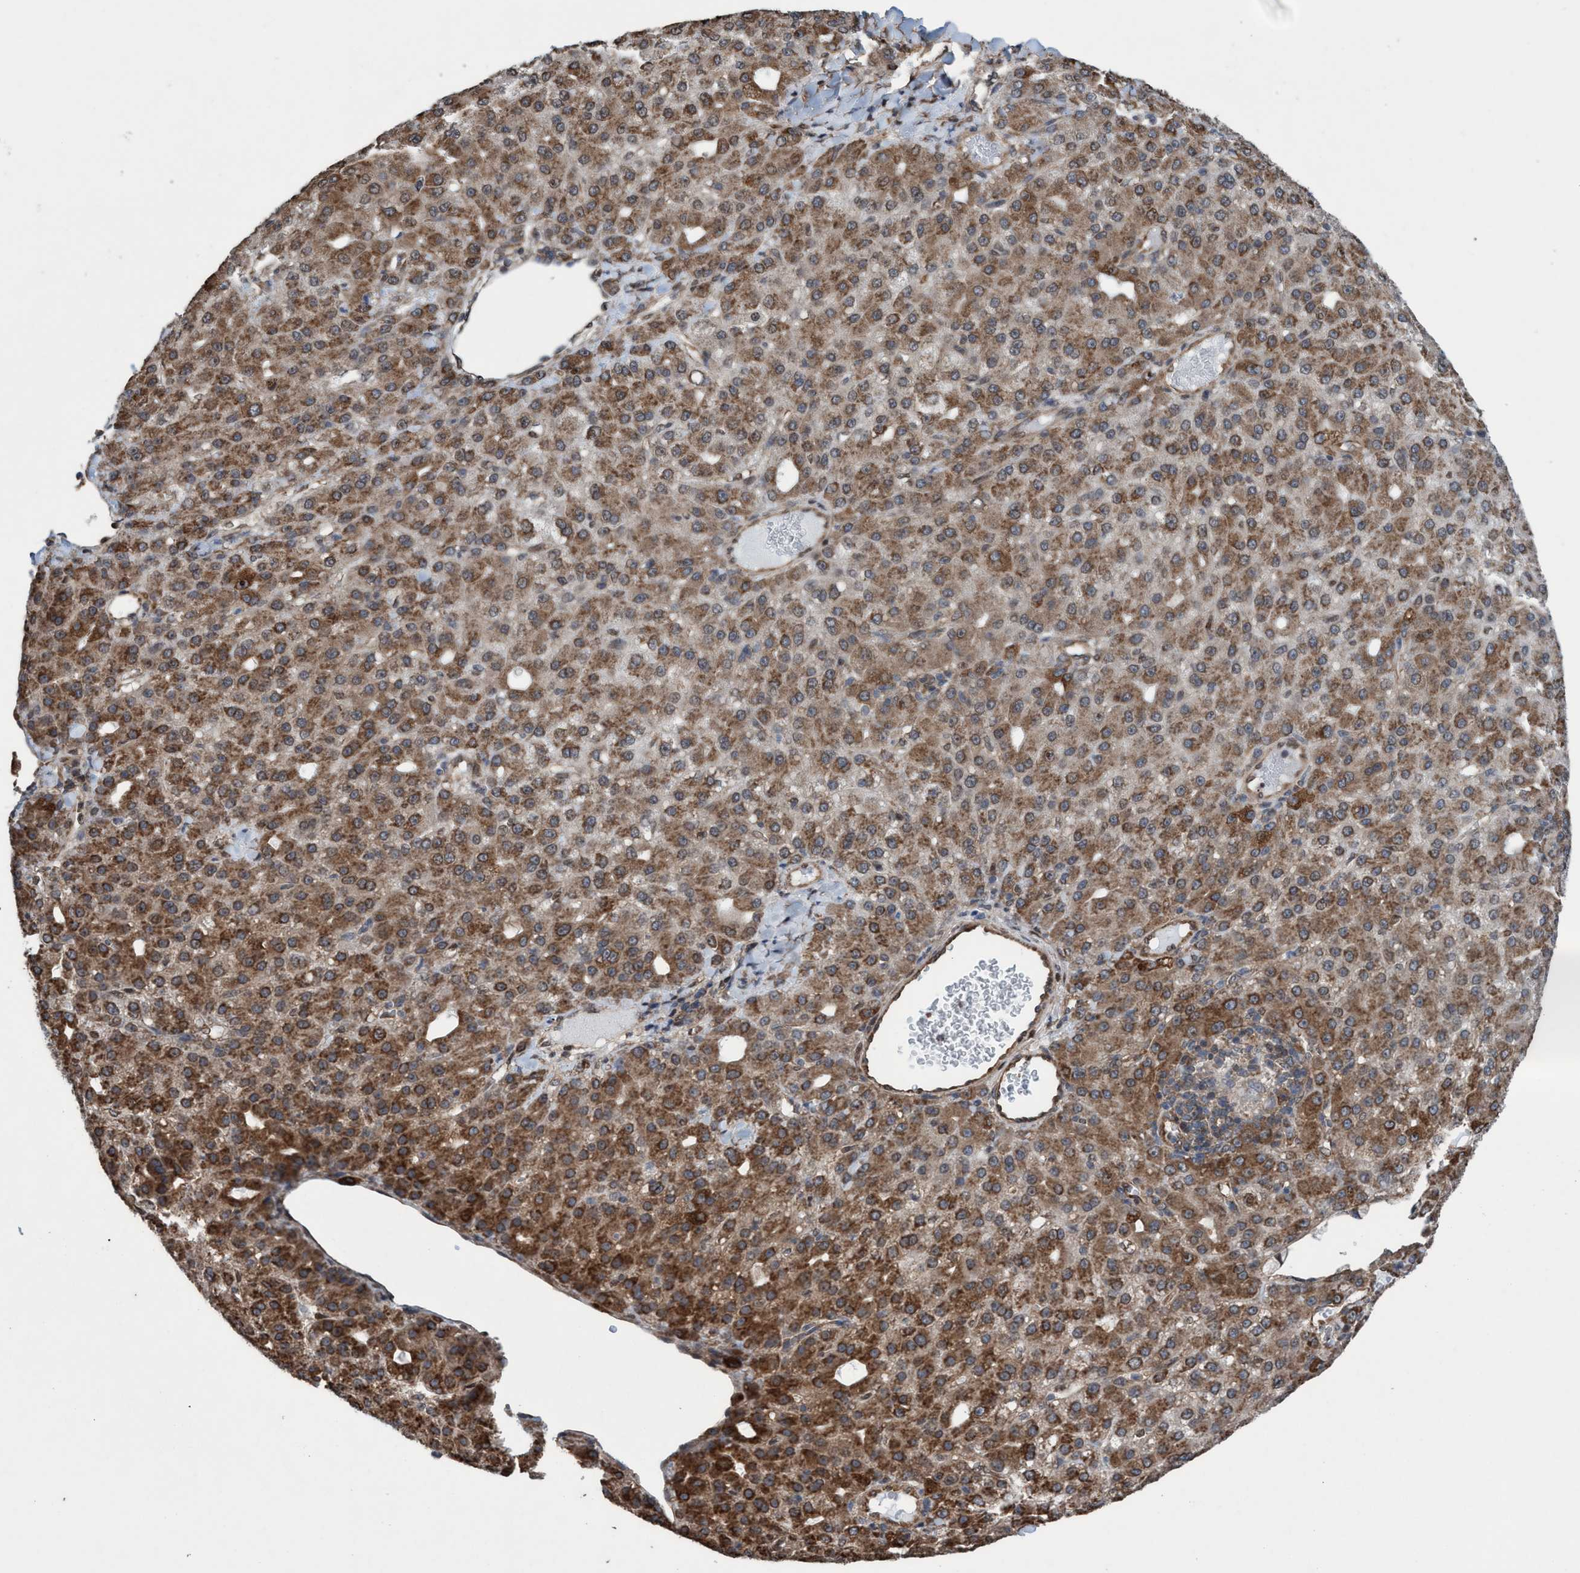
{"staining": {"intensity": "moderate", "quantity": ">75%", "location": "cytoplasmic/membranous"}, "tissue": "liver cancer", "cell_type": "Tumor cells", "image_type": "cancer", "snomed": [{"axis": "morphology", "description": "Carcinoma, Hepatocellular, NOS"}, {"axis": "topography", "description": "Liver"}], "caption": "Liver cancer stained with a protein marker displays moderate staining in tumor cells.", "gene": "METAP2", "patient": {"sex": "male", "age": 67}}